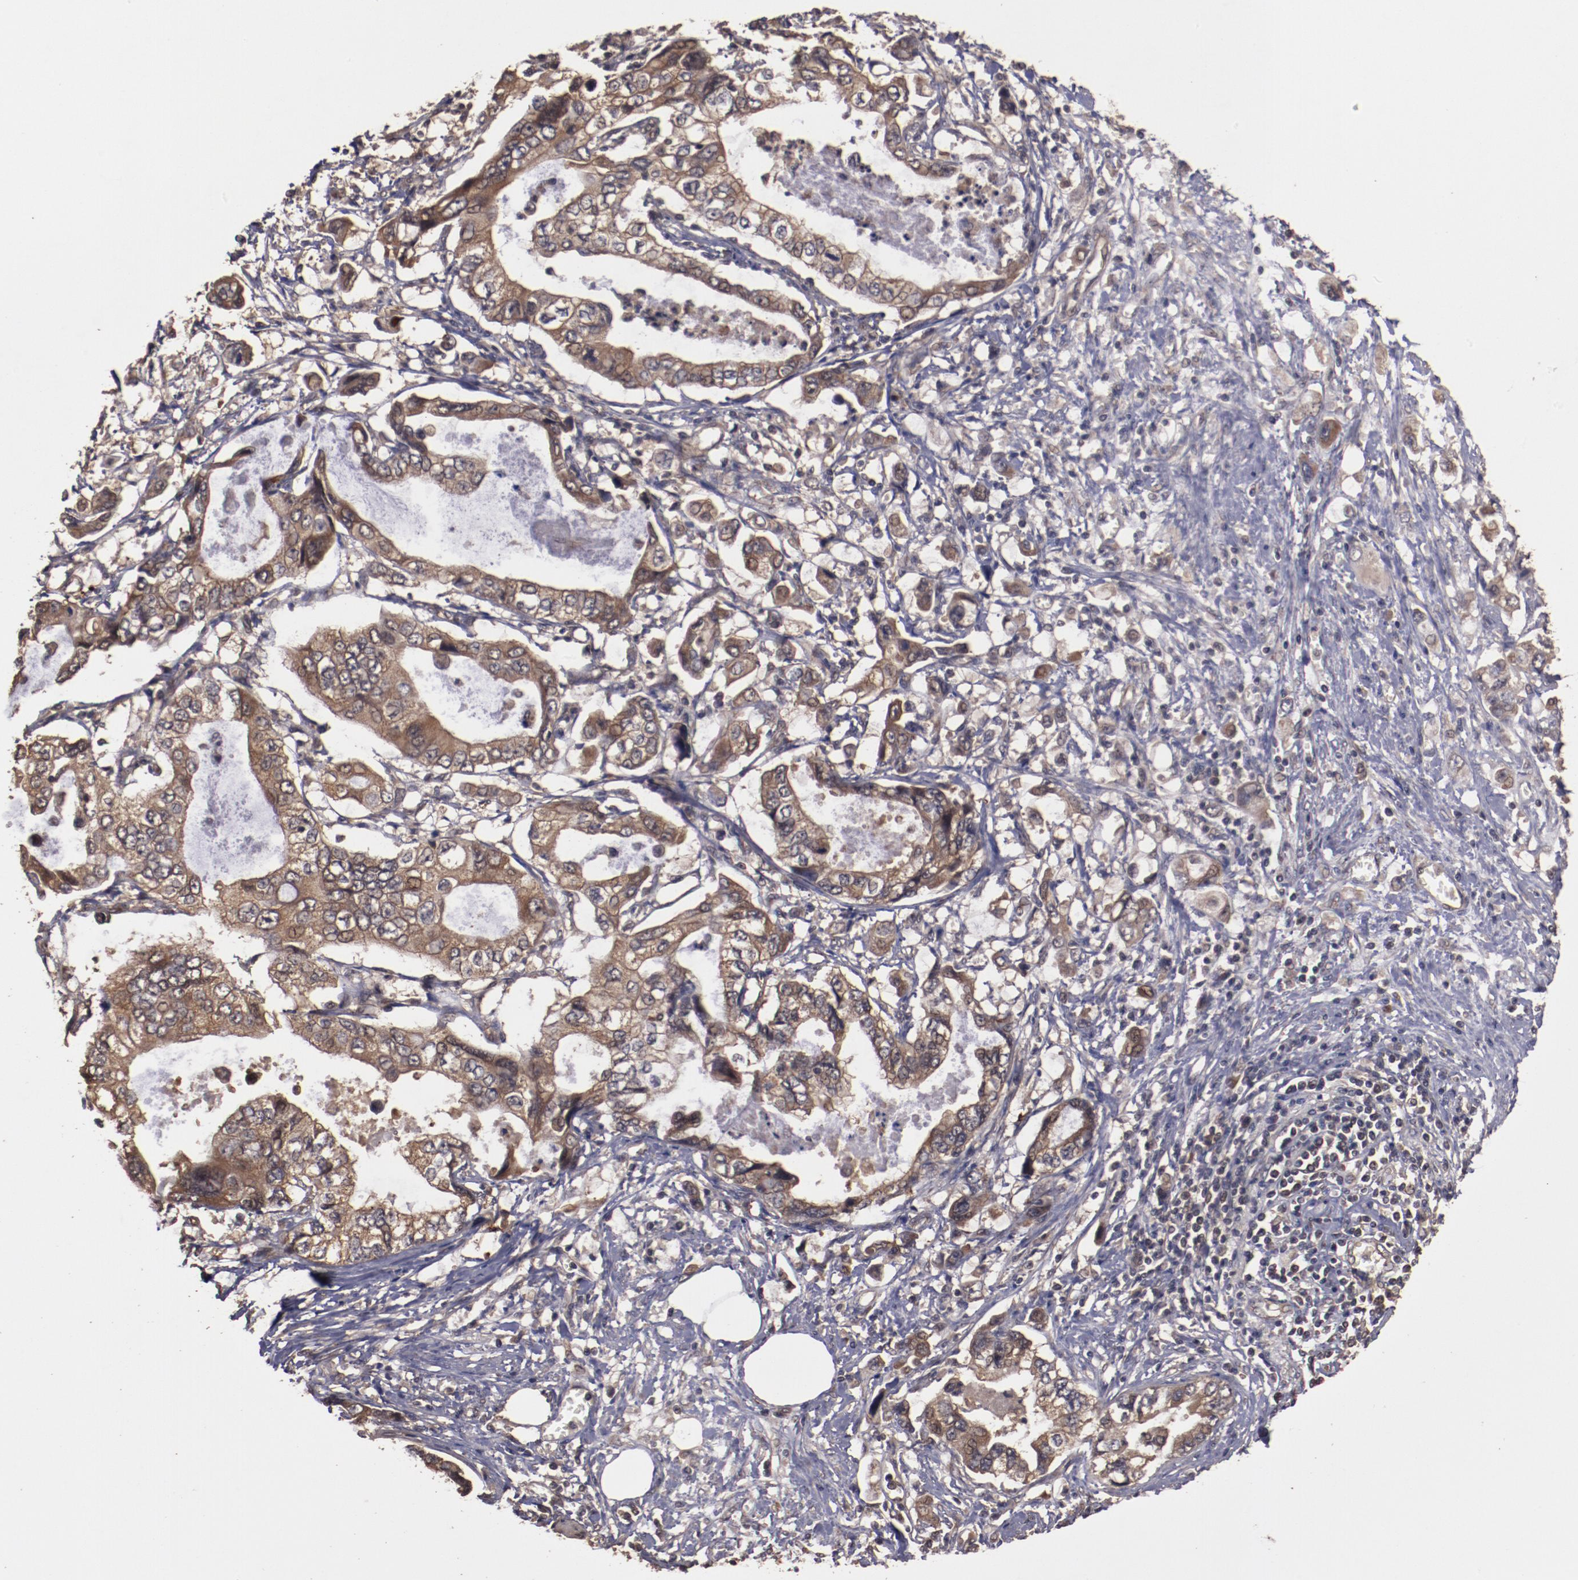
{"staining": {"intensity": "moderate", "quantity": ">75%", "location": "cytoplasmic/membranous"}, "tissue": "stomach cancer", "cell_type": "Tumor cells", "image_type": "cancer", "snomed": [{"axis": "morphology", "description": "Adenocarcinoma, NOS"}, {"axis": "topography", "description": "Pancreas"}, {"axis": "topography", "description": "Stomach, upper"}], "caption": "The immunohistochemical stain highlights moderate cytoplasmic/membranous staining in tumor cells of stomach cancer (adenocarcinoma) tissue.", "gene": "TXNDC16", "patient": {"sex": "male", "age": 77}}